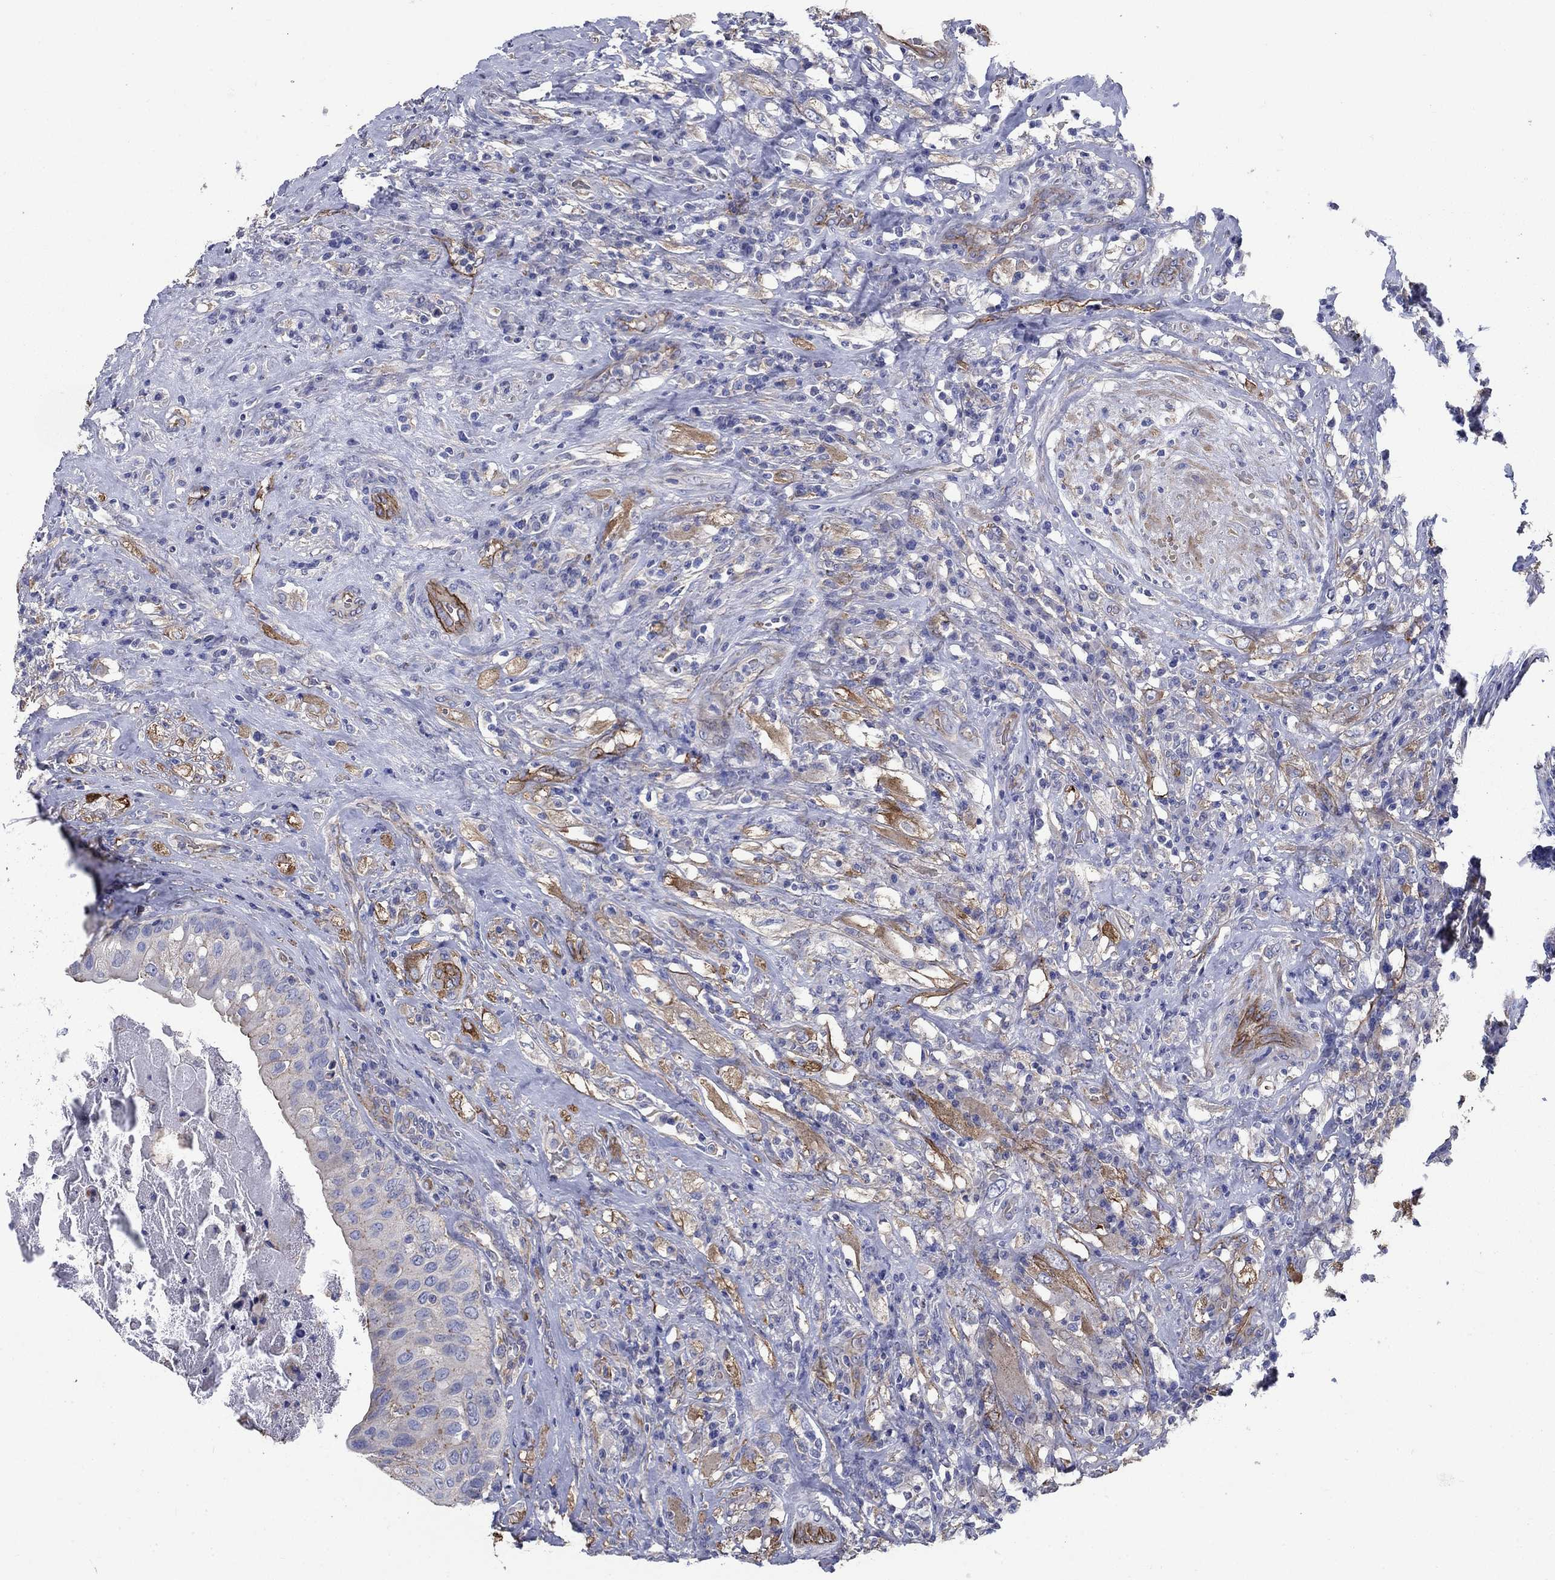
{"staining": {"intensity": "moderate", "quantity": "<25%", "location": "cytoplasmic/membranous"}, "tissue": "testis cancer", "cell_type": "Tumor cells", "image_type": "cancer", "snomed": [{"axis": "morphology", "description": "Necrosis, NOS"}, {"axis": "morphology", "description": "Carcinoma, Embryonal, NOS"}, {"axis": "topography", "description": "Testis"}], "caption": "IHC staining of testis cancer, which shows low levels of moderate cytoplasmic/membranous expression in about <25% of tumor cells indicating moderate cytoplasmic/membranous protein positivity. The staining was performed using DAB (brown) for protein detection and nuclei were counterstained in hematoxylin (blue).", "gene": "FLNC", "patient": {"sex": "male", "age": 19}}